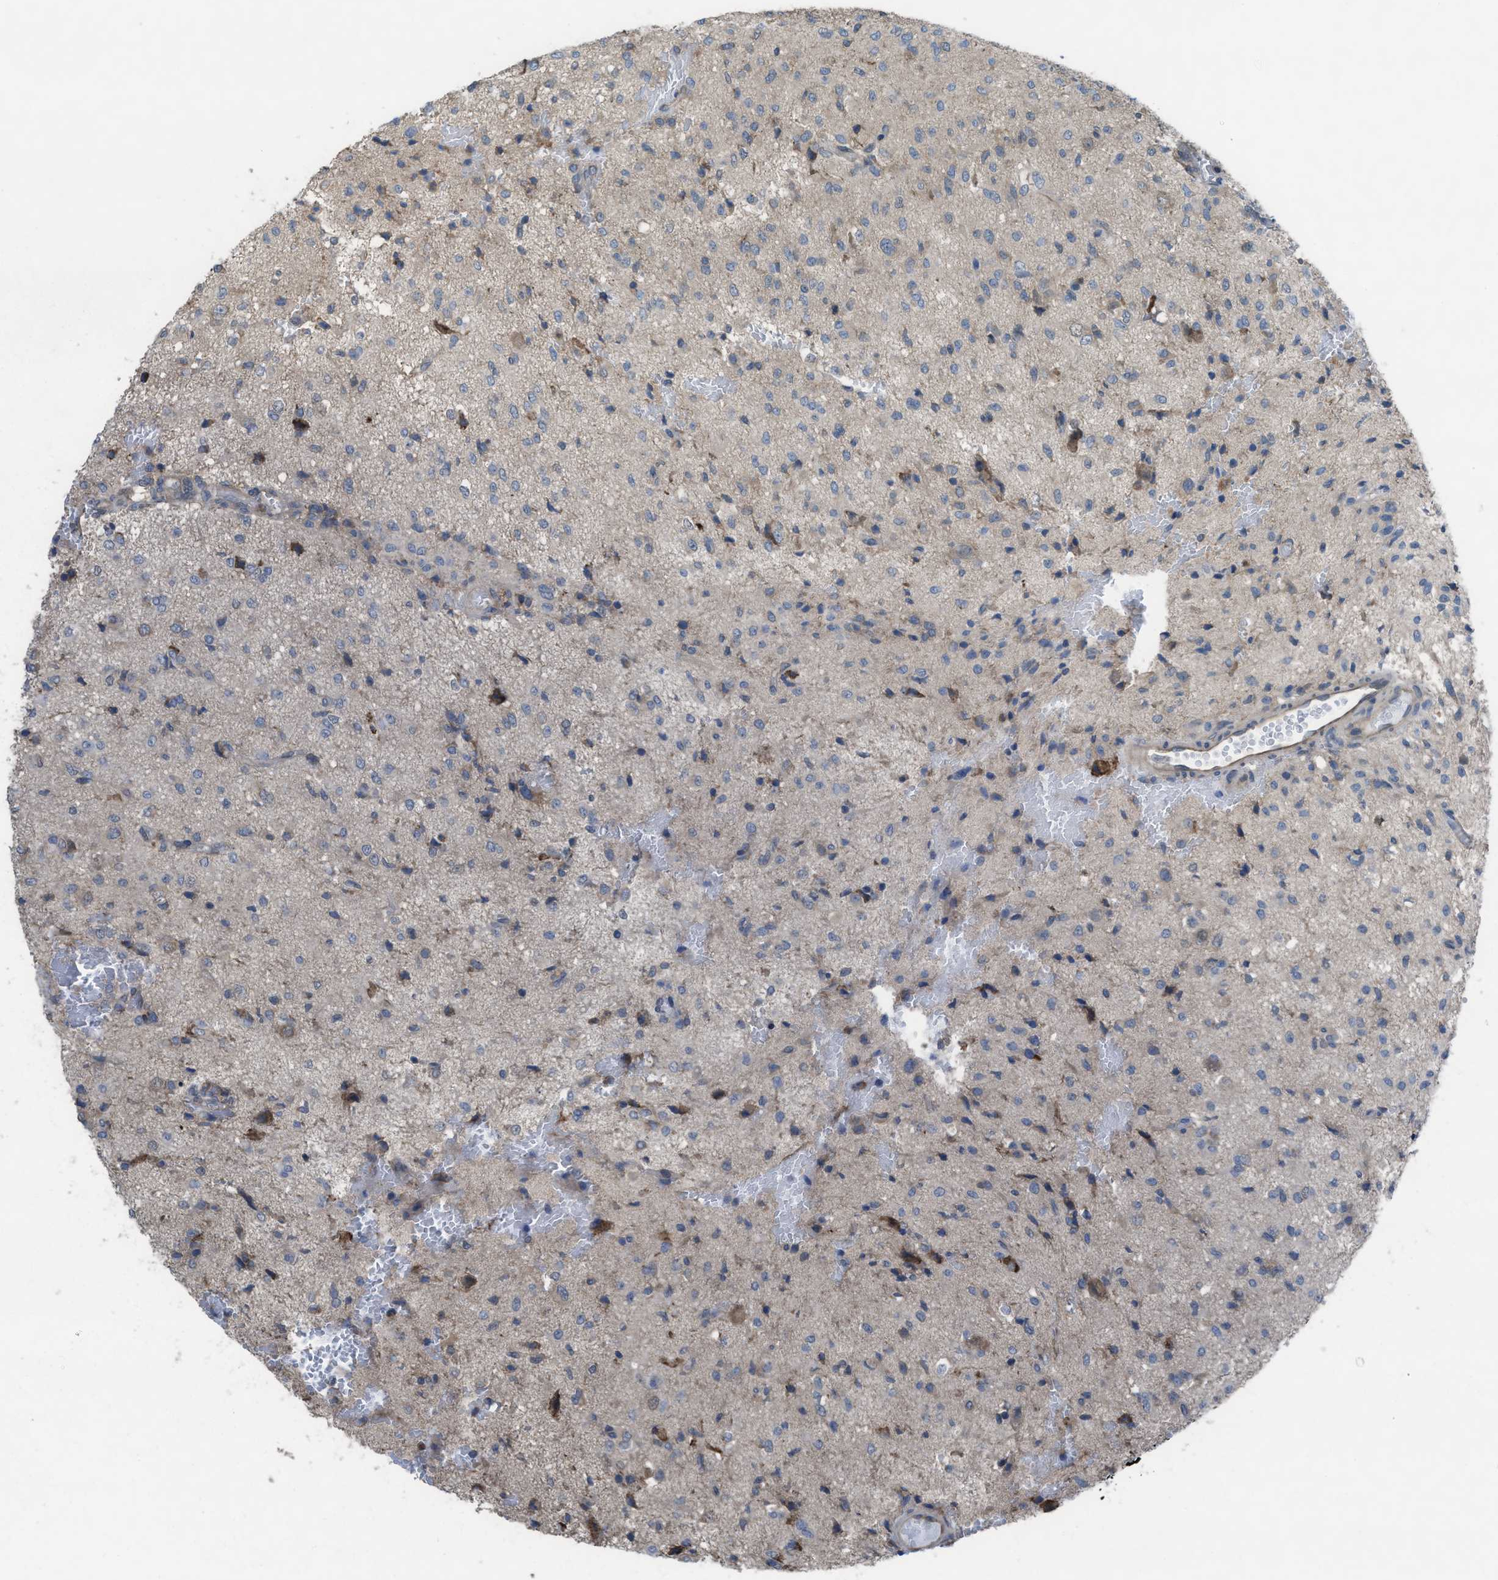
{"staining": {"intensity": "negative", "quantity": "none", "location": "none"}, "tissue": "glioma", "cell_type": "Tumor cells", "image_type": "cancer", "snomed": [{"axis": "morphology", "description": "Glioma, malignant, High grade"}, {"axis": "topography", "description": "Brain"}], "caption": "Tumor cells are negative for brown protein staining in glioma.", "gene": "PLAA", "patient": {"sex": "female", "age": 59}}